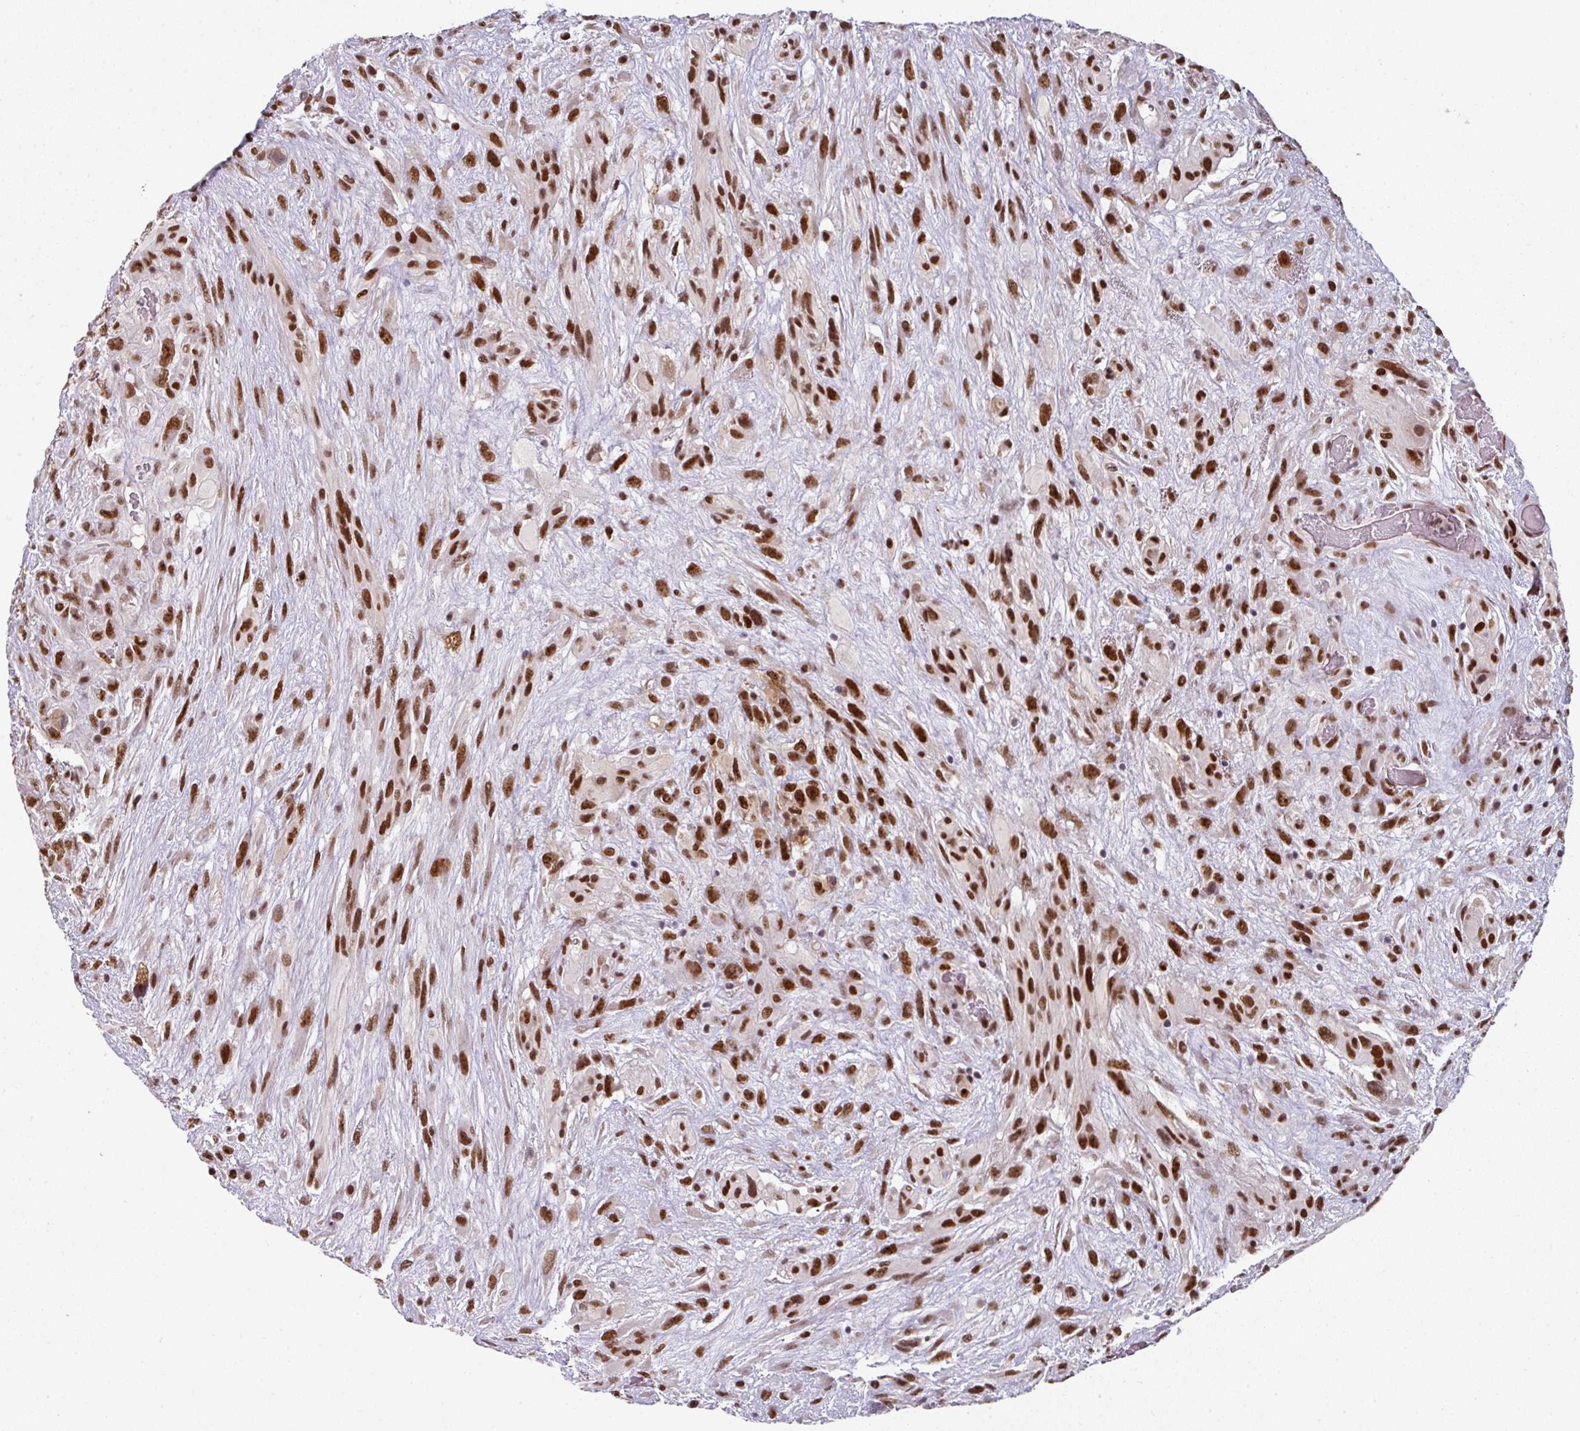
{"staining": {"intensity": "strong", "quantity": ">75%", "location": "nuclear"}, "tissue": "glioma", "cell_type": "Tumor cells", "image_type": "cancer", "snomed": [{"axis": "morphology", "description": "Glioma, malignant, High grade"}, {"axis": "topography", "description": "Brain"}], "caption": "Immunohistochemical staining of malignant high-grade glioma reveals high levels of strong nuclear protein staining in about >75% of tumor cells.", "gene": "RAD50", "patient": {"sex": "male", "age": 61}}